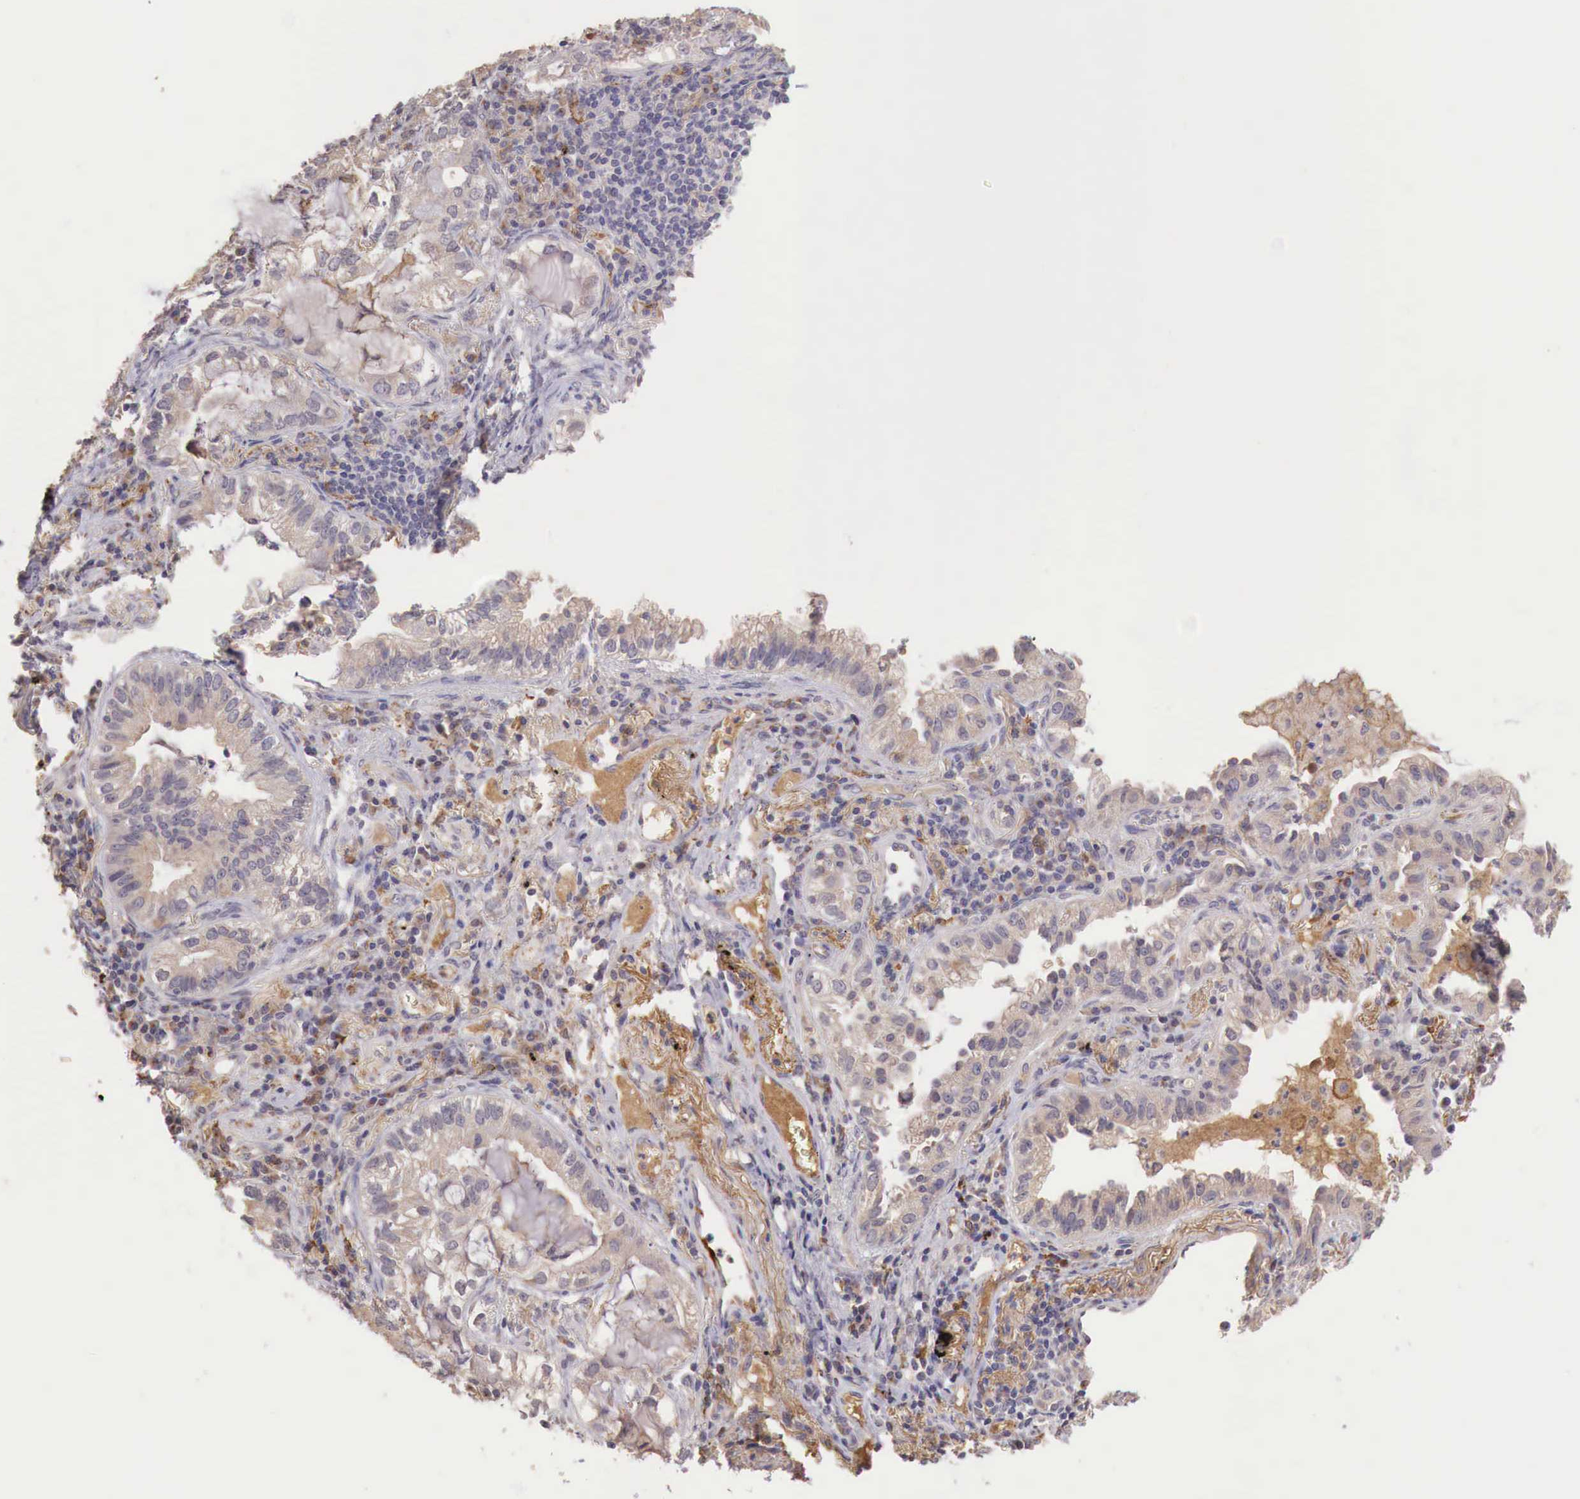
{"staining": {"intensity": "weak", "quantity": "25%-75%", "location": "cytoplasmic/membranous"}, "tissue": "lung cancer", "cell_type": "Tumor cells", "image_type": "cancer", "snomed": [{"axis": "morphology", "description": "Adenocarcinoma, NOS"}, {"axis": "topography", "description": "Lung"}], "caption": "Human lung adenocarcinoma stained with a protein marker displays weak staining in tumor cells.", "gene": "CHRDL1", "patient": {"sex": "female", "age": 50}}